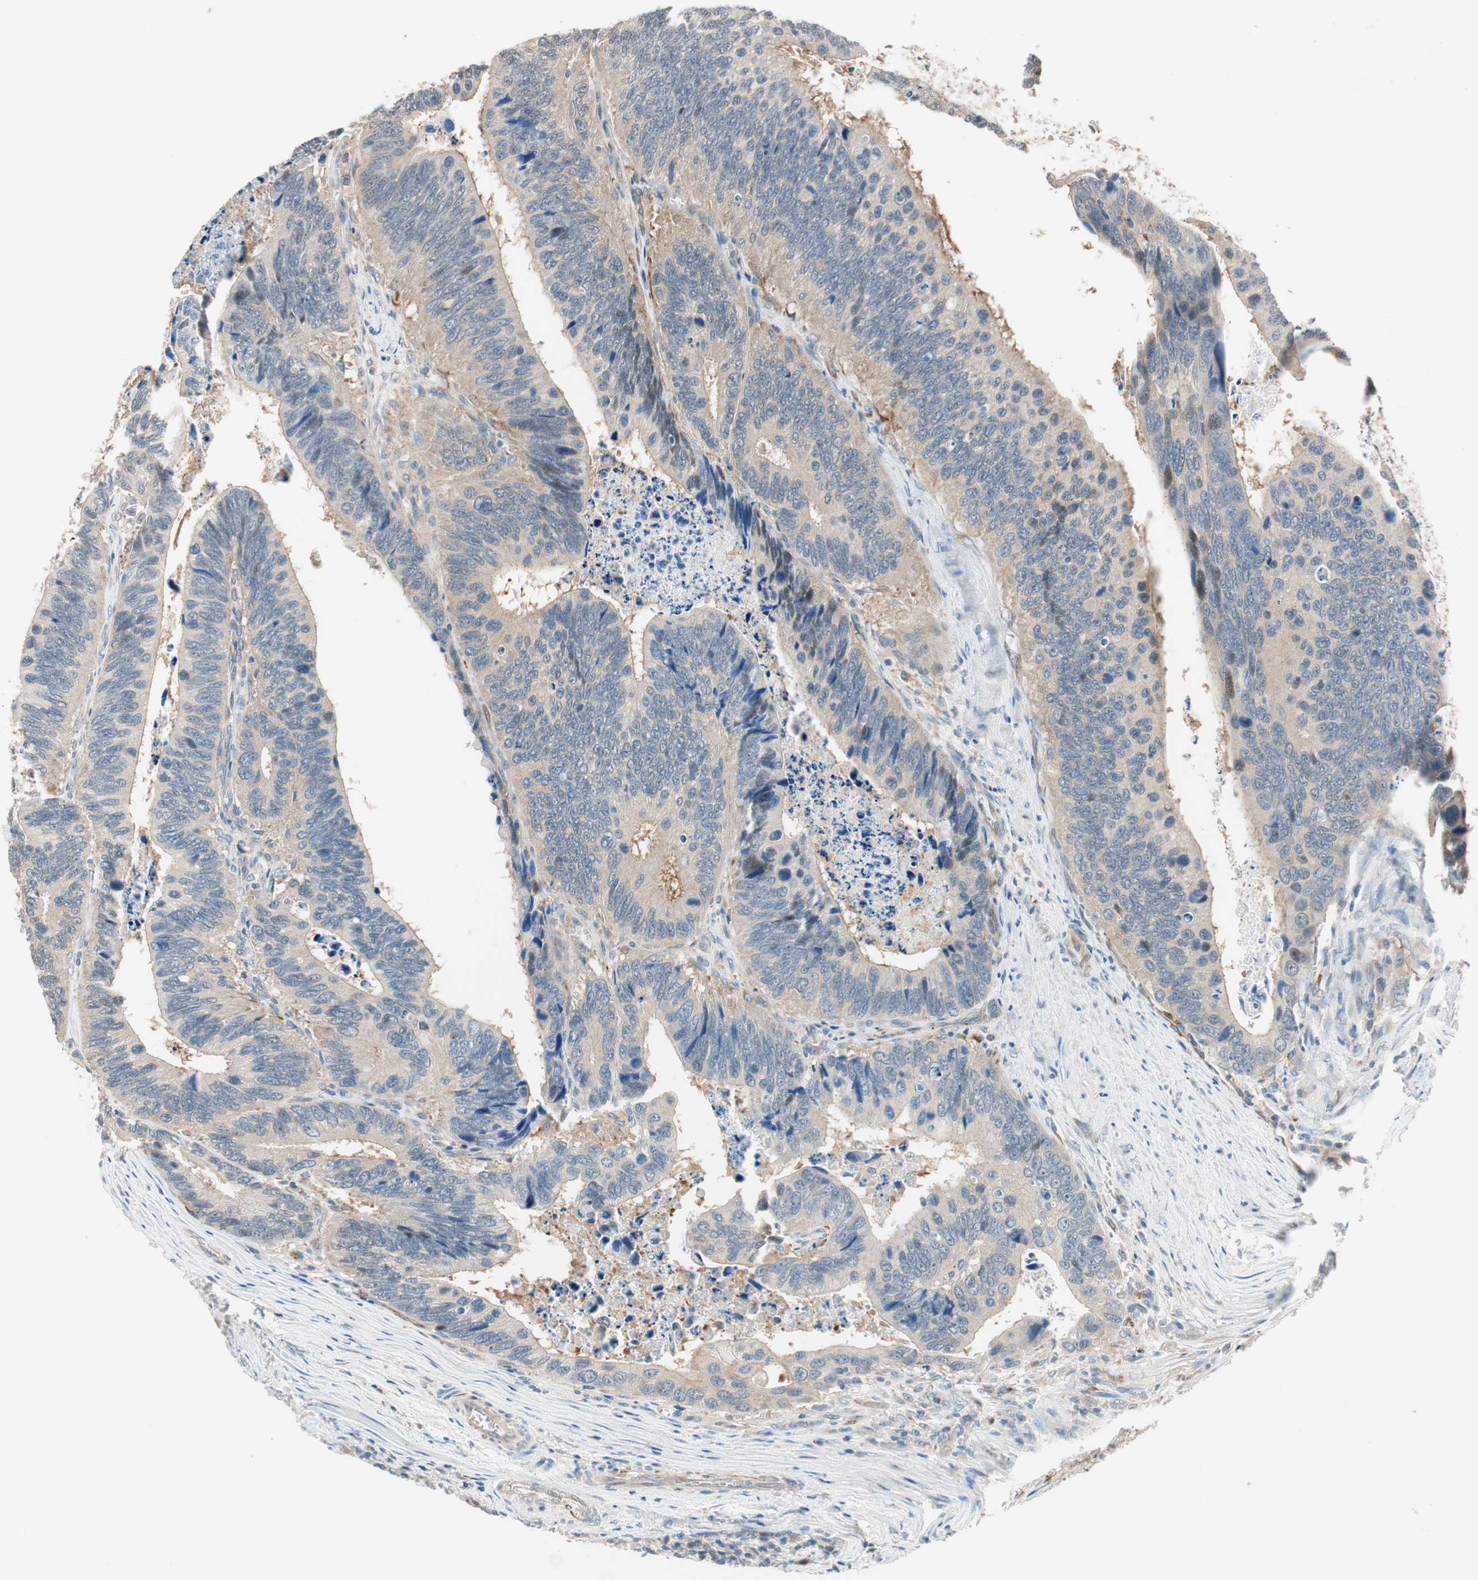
{"staining": {"intensity": "weak", "quantity": "25%-75%", "location": "cytoplasmic/membranous"}, "tissue": "colorectal cancer", "cell_type": "Tumor cells", "image_type": "cancer", "snomed": [{"axis": "morphology", "description": "Adenocarcinoma, NOS"}, {"axis": "topography", "description": "Colon"}], "caption": "Weak cytoplasmic/membranous staining for a protein is appreciated in approximately 25%-75% of tumor cells of adenocarcinoma (colorectal) using immunohistochemistry (IHC).", "gene": "PIK3R3", "patient": {"sex": "male", "age": 72}}